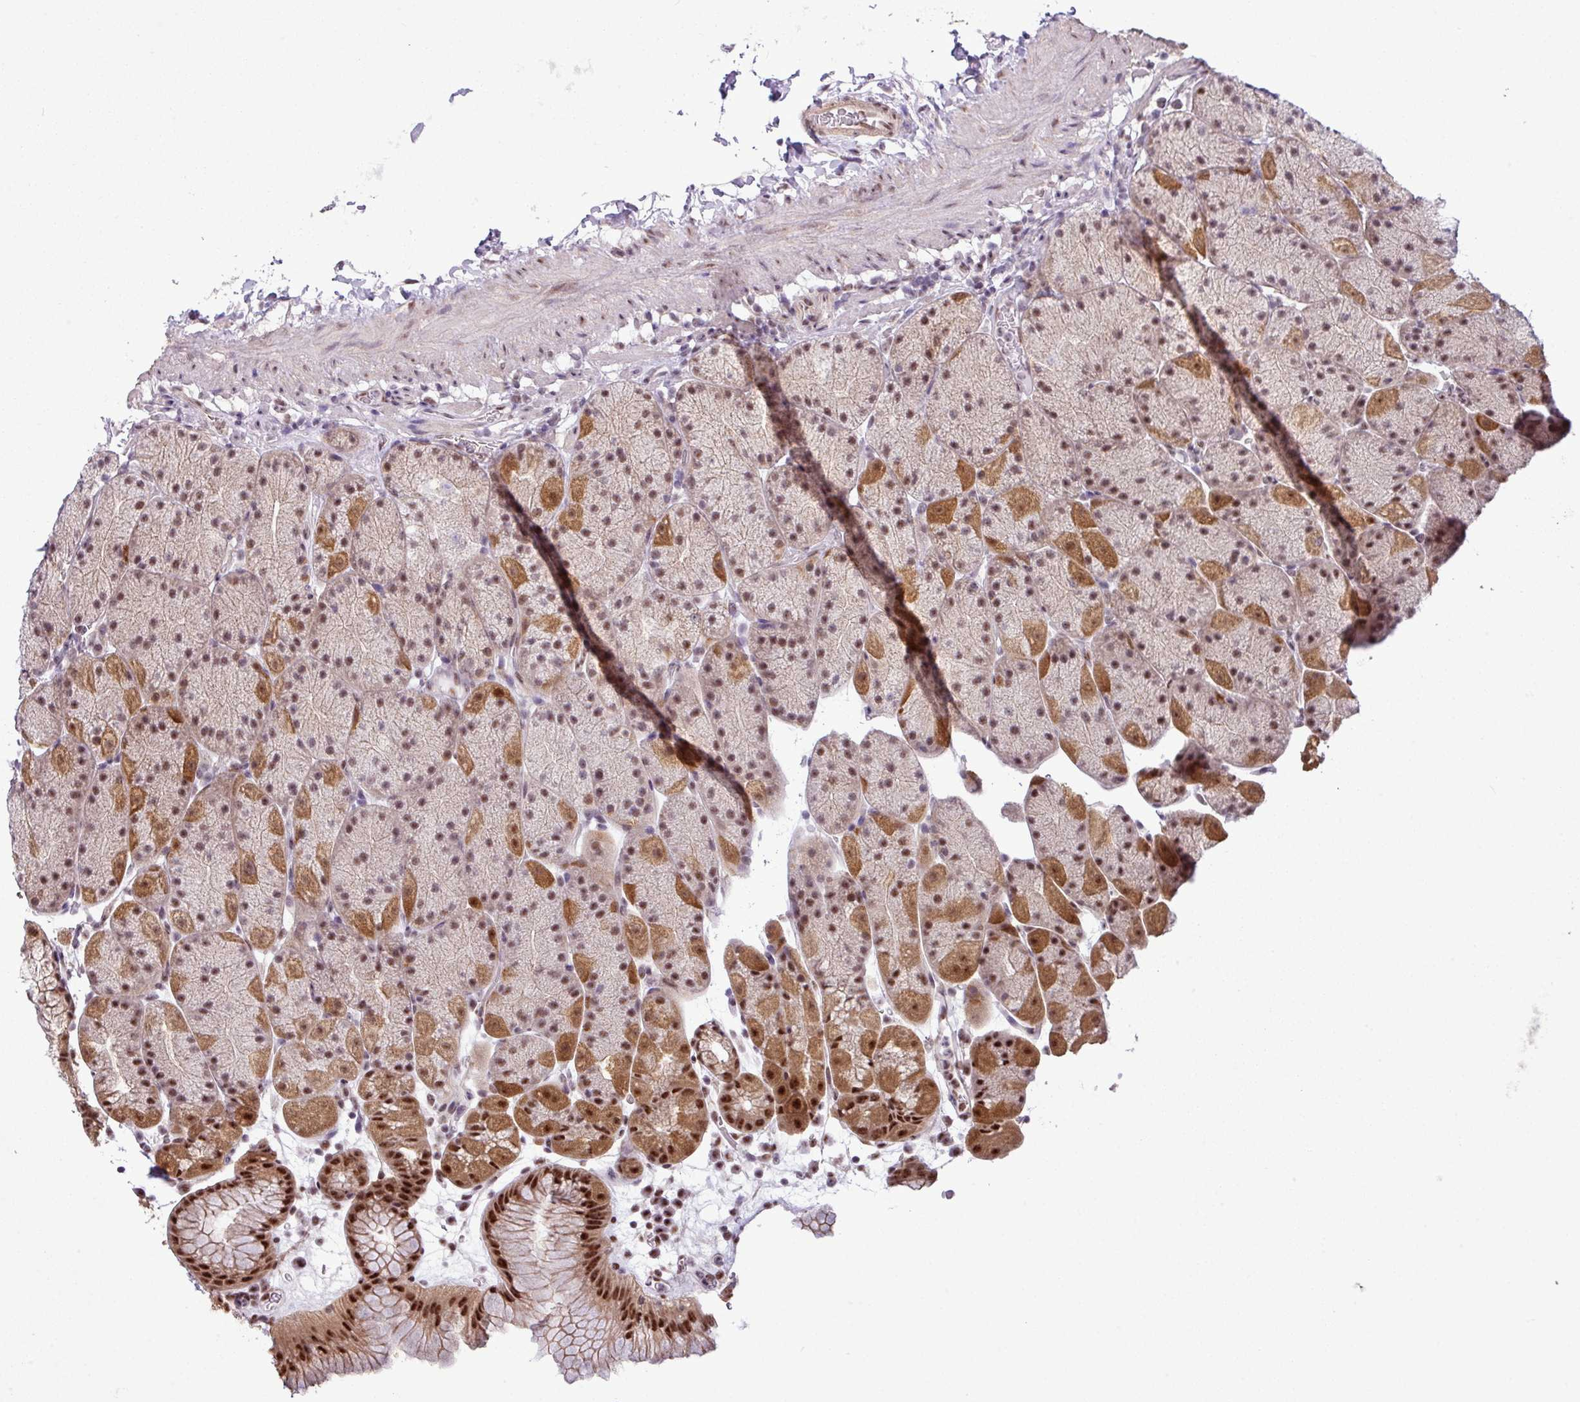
{"staining": {"intensity": "strong", "quantity": "25%-75%", "location": "cytoplasmic/membranous,nuclear"}, "tissue": "stomach", "cell_type": "Glandular cells", "image_type": "normal", "snomed": [{"axis": "morphology", "description": "Normal tissue, NOS"}, {"axis": "topography", "description": "Stomach, upper"}, {"axis": "topography", "description": "Stomach, lower"}], "caption": "The image shows immunohistochemical staining of benign stomach. There is strong cytoplasmic/membranous,nuclear expression is appreciated in approximately 25%-75% of glandular cells. The protein of interest is shown in brown color, while the nuclei are stained blue.", "gene": "ZNF217", "patient": {"sex": "male", "age": 67}}